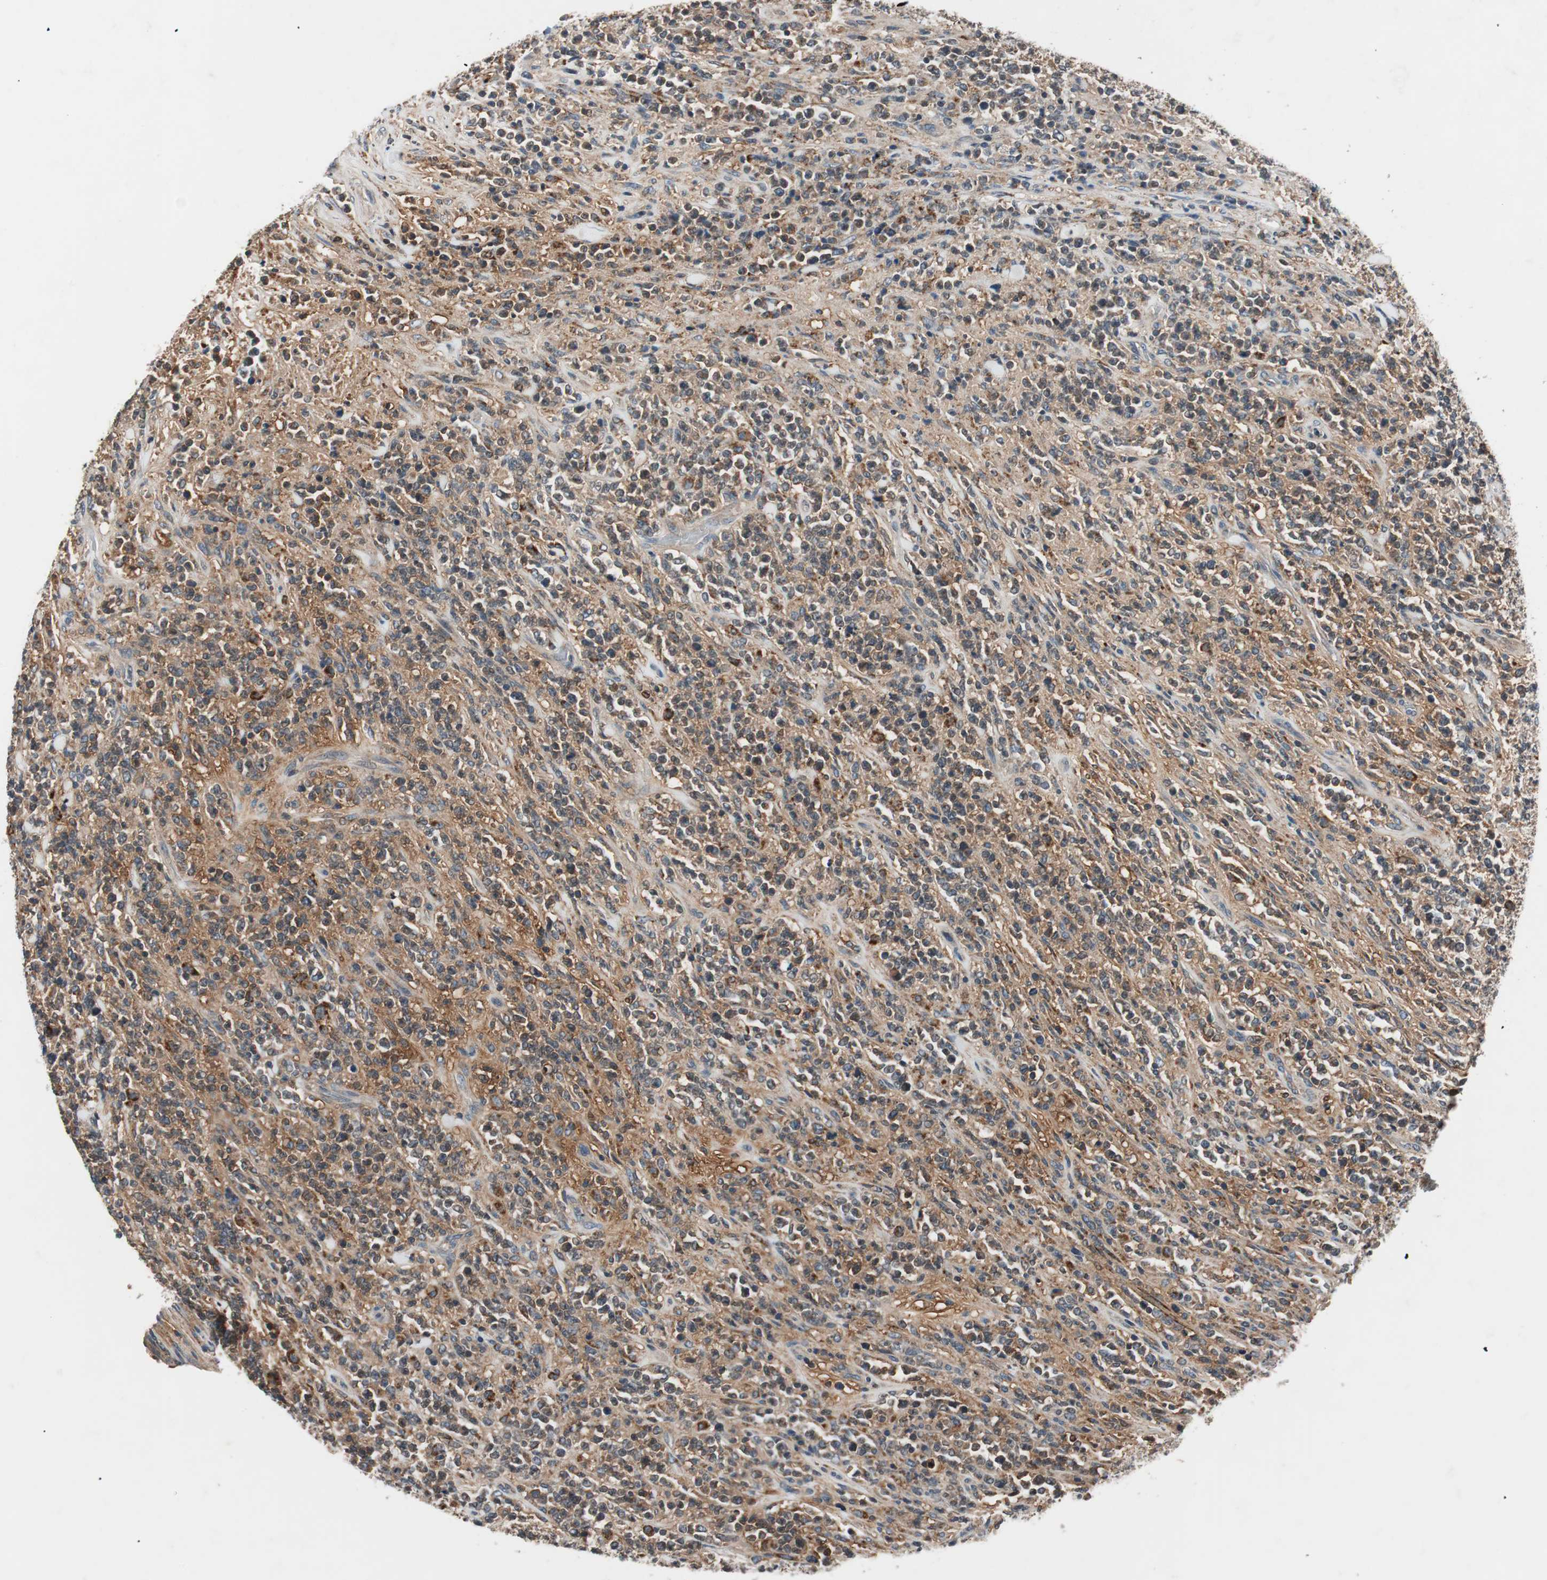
{"staining": {"intensity": "moderate", "quantity": ">75%", "location": "cytoplasmic/membranous"}, "tissue": "lymphoma", "cell_type": "Tumor cells", "image_type": "cancer", "snomed": [{"axis": "morphology", "description": "Malignant lymphoma, non-Hodgkin's type, High grade"}, {"axis": "topography", "description": "Soft tissue"}], "caption": "A brown stain labels moderate cytoplasmic/membranous expression of a protein in high-grade malignant lymphoma, non-Hodgkin's type tumor cells.", "gene": "HPN", "patient": {"sex": "male", "age": 18}}